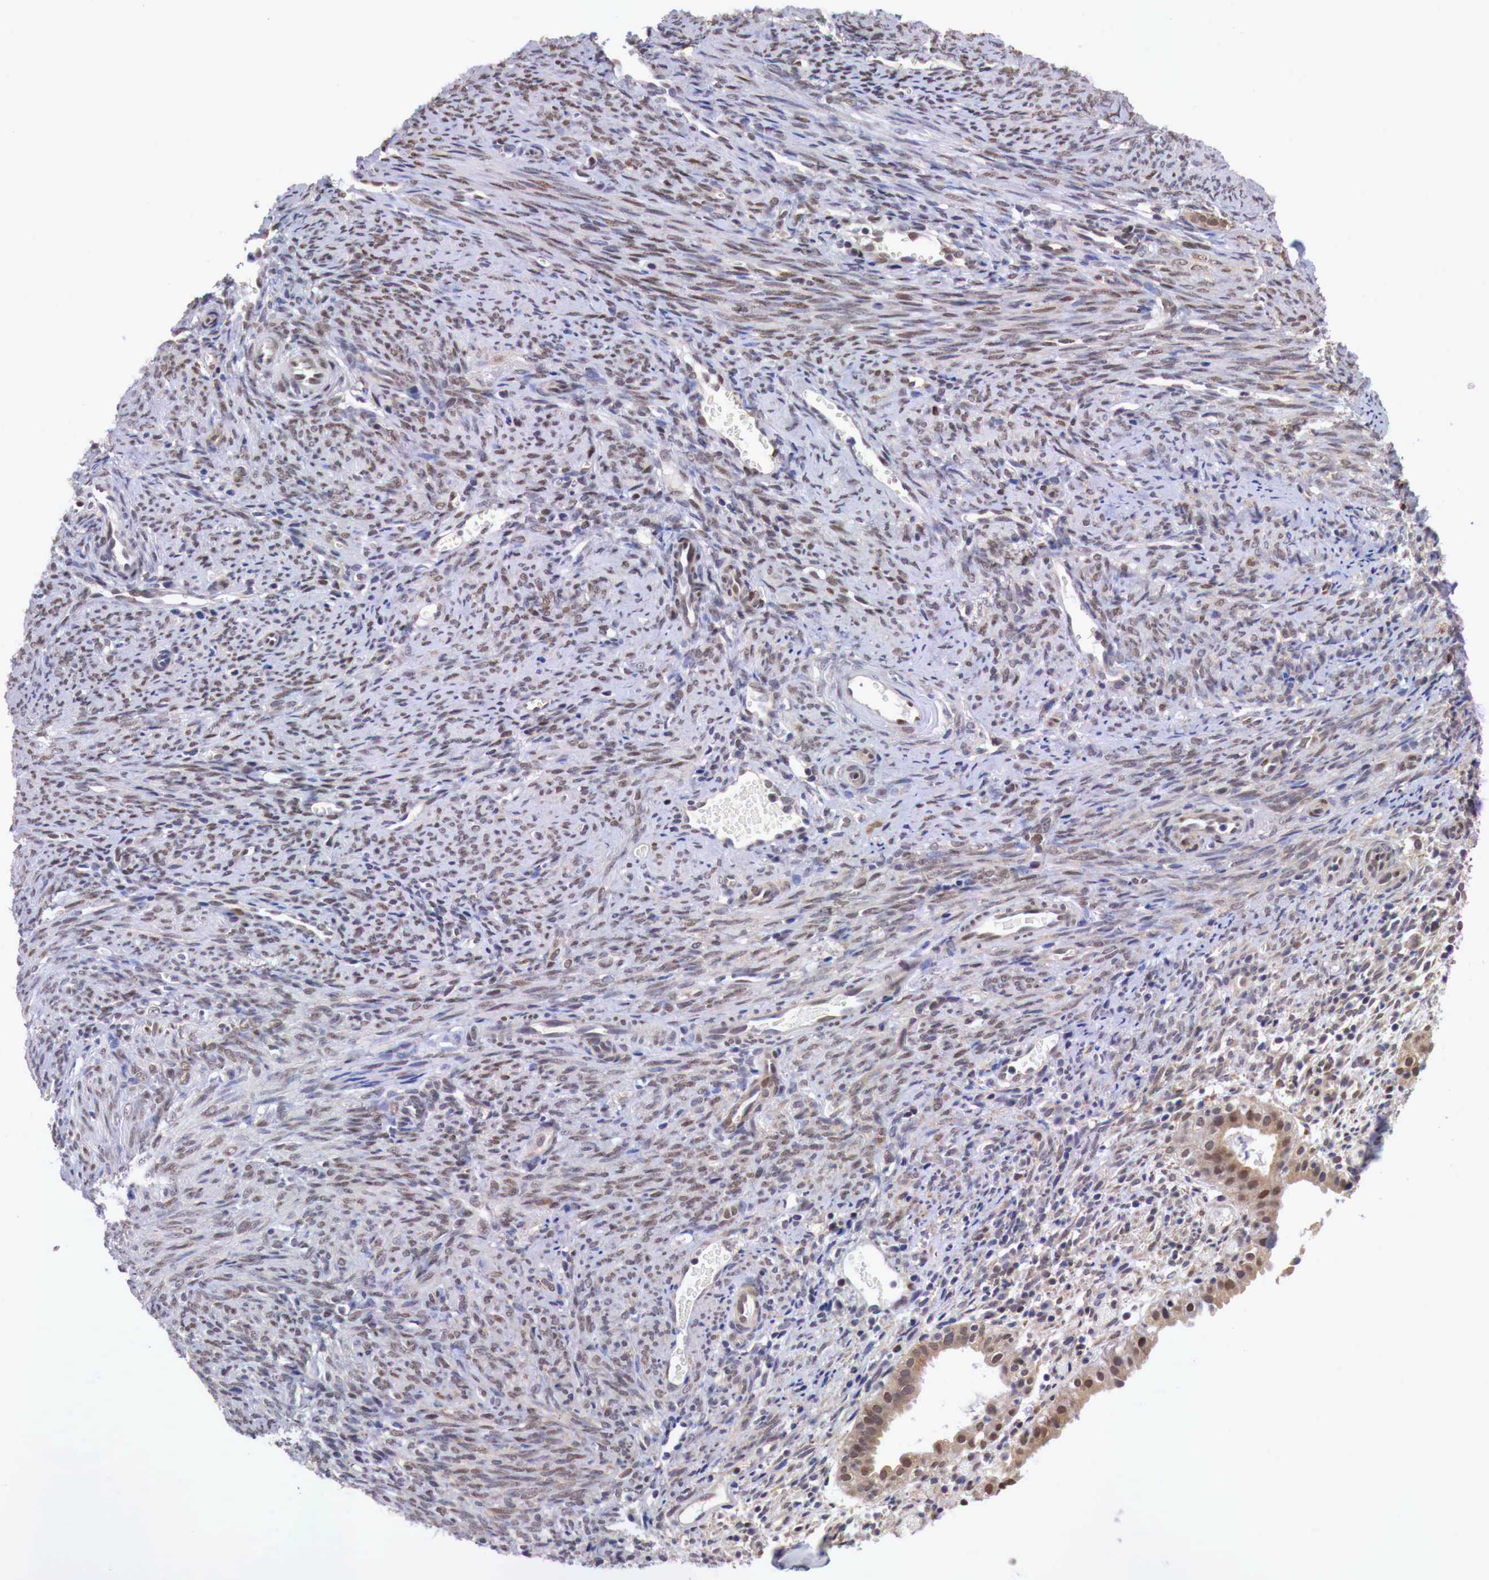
{"staining": {"intensity": "weak", "quantity": "<25%", "location": "nuclear"}, "tissue": "endometrium", "cell_type": "Cells in endometrial stroma", "image_type": "normal", "snomed": [{"axis": "morphology", "description": "Normal tissue, NOS"}, {"axis": "topography", "description": "Uterus"}], "caption": "The micrograph demonstrates no significant expression in cells in endometrial stroma of endometrium.", "gene": "PABIR2", "patient": {"sex": "female", "age": 83}}